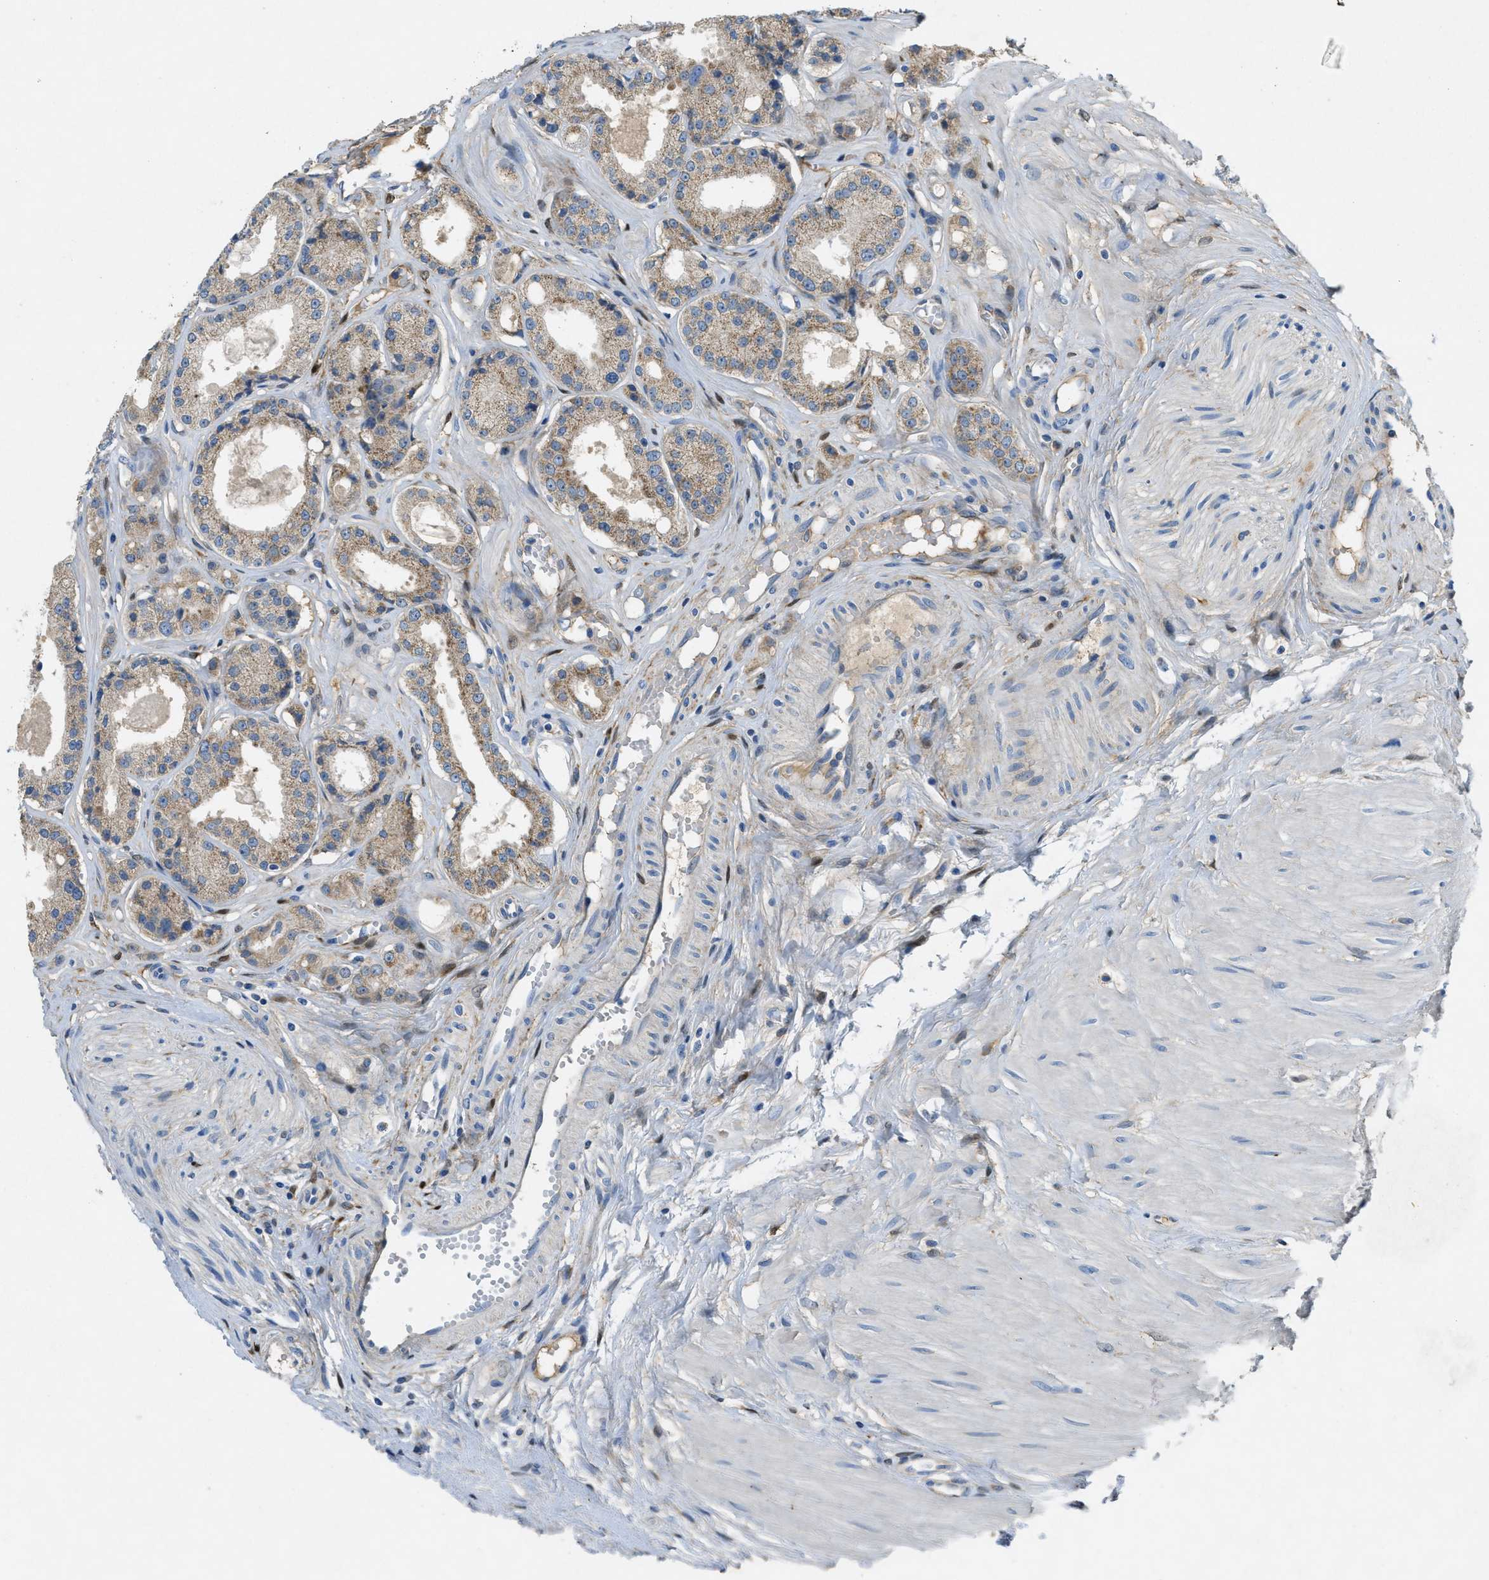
{"staining": {"intensity": "weak", "quantity": ">75%", "location": "cytoplasmic/membranous"}, "tissue": "prostate cancer", "cell_type": "Tumor cells", "image_type": "cancer", "snomed": [{"axis": "morphology", "description": "Adenocarcinoma, Low grade"}, {"axis": "topography", "description": "Prostate"}], "caption": "An IHC image of tumor tissue is shown. Protein staining in brown shows weak cytoplasmic/membranous positivity in prostate cancer within tumor cells.", "gene": "CYGB", "patient": {"sex": "male", "age": 57}}